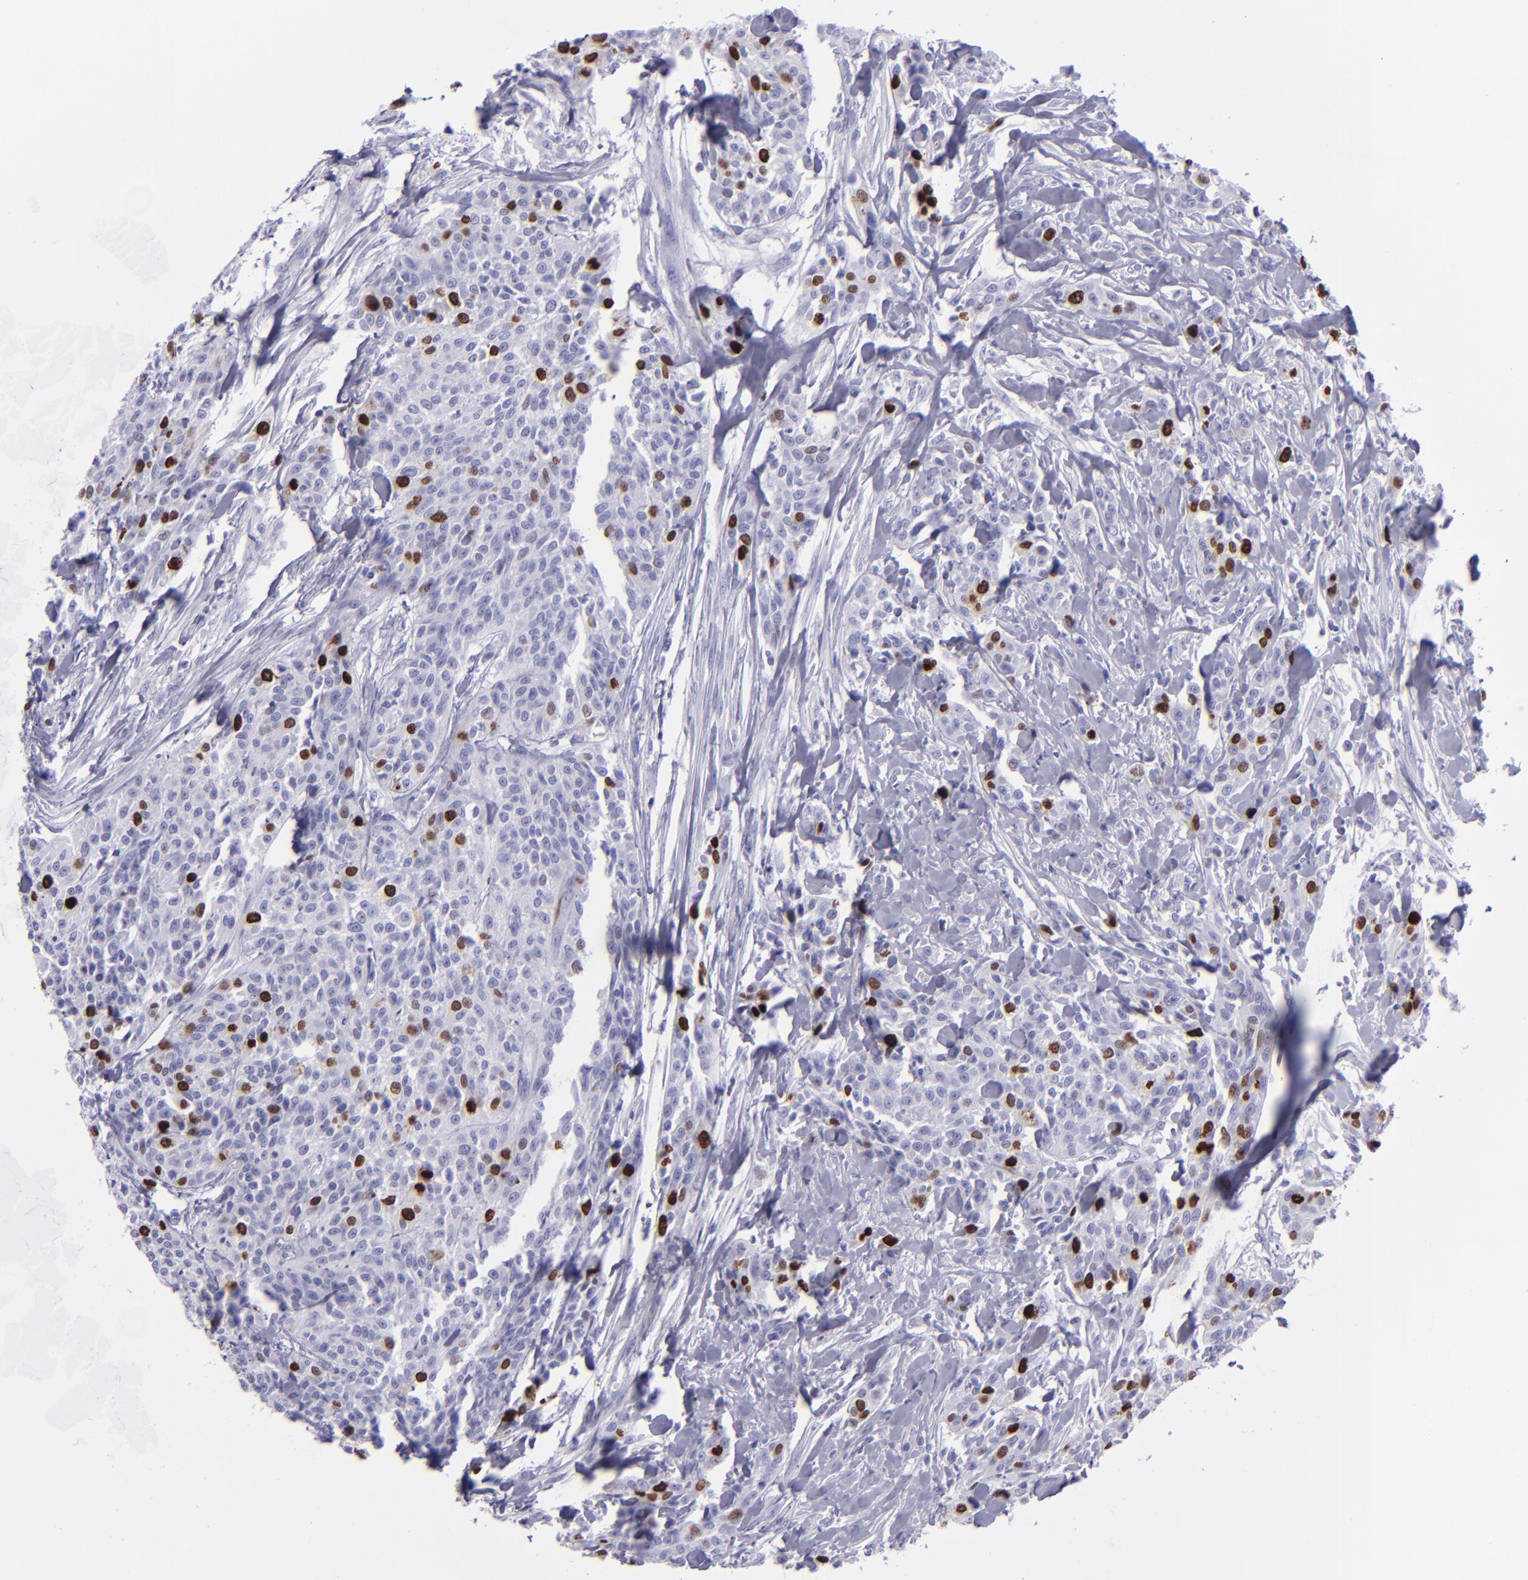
{"staining": {"intensity": "strong", "quantity": "<25%", "location": "nuclear"}, "tissue": "urothelial cancer", "cell_type": "Tumor cells", "image_type": "cancer", "snomed": [{"axis": "morphology", "description": "Urothelial carcinoma, High grade"}, {"axis": "topography", "description": "Urinary bladder"}], "caption": "Immunohistochemical staining of human urothelial cancer demonstrates strong nuclear protein positivity in approximately <25% of tumor cells.", "gene": "TOP2A", "patient": {"sex": "male", "age": 56}}